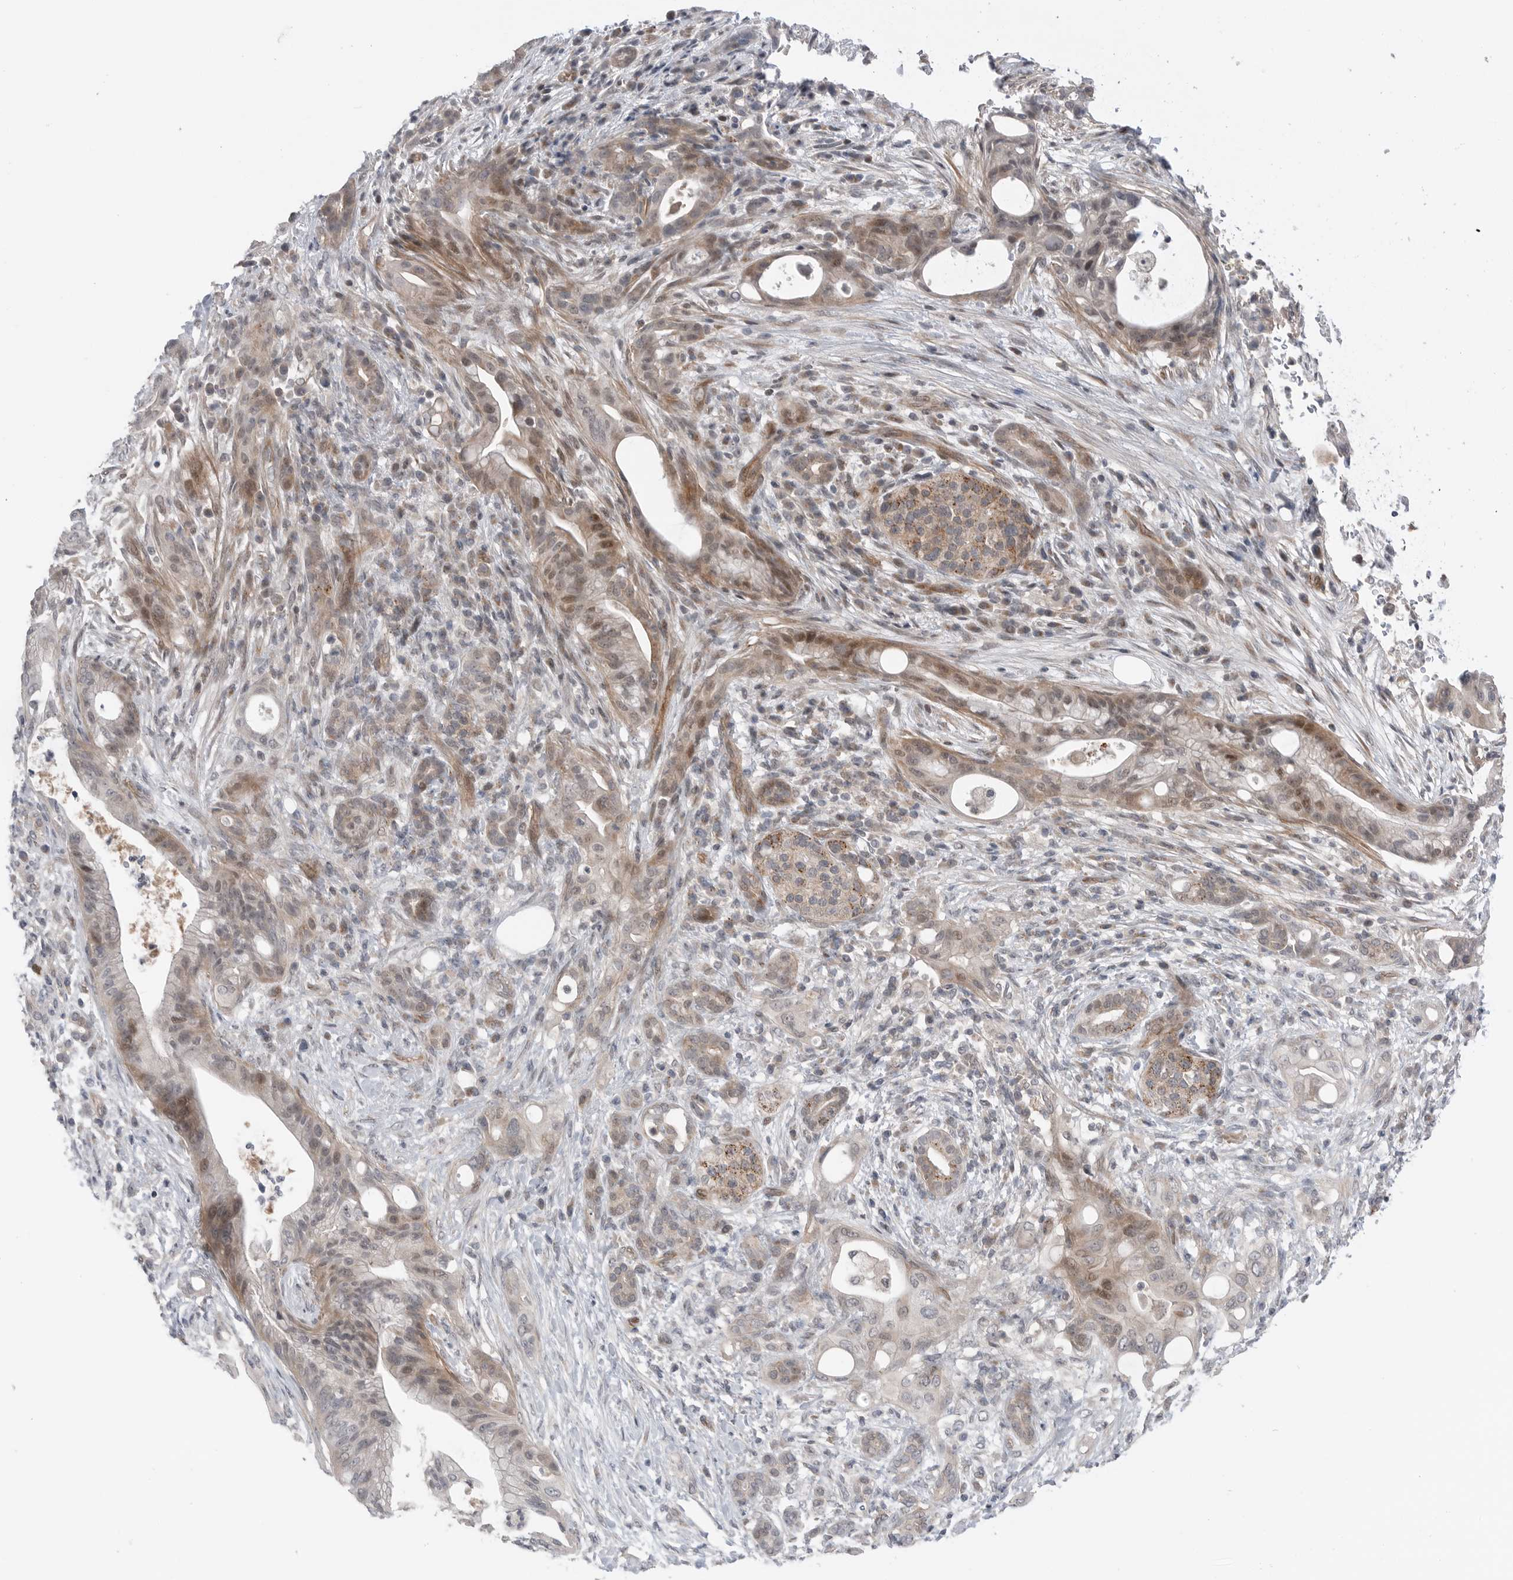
{"staining": {"intensity": "weak", "quantity": "<25%", "location": "cytoplasmic/membranous"}, "tissue": "pancreatic cancer", "cell_type": "Tumor cells", "image_type": "cancer", "snomed": [{"axis": "morphology", "description": "Adenocarcinoma, NOS"}, {"axis": "topography", "description": "Pancreas"}], "caption": "Tumor cells are negative for brown protein staining in pancreatic cancer.", "gene": "PEAK1", "patient": {"sex": "male", "age": 58}}